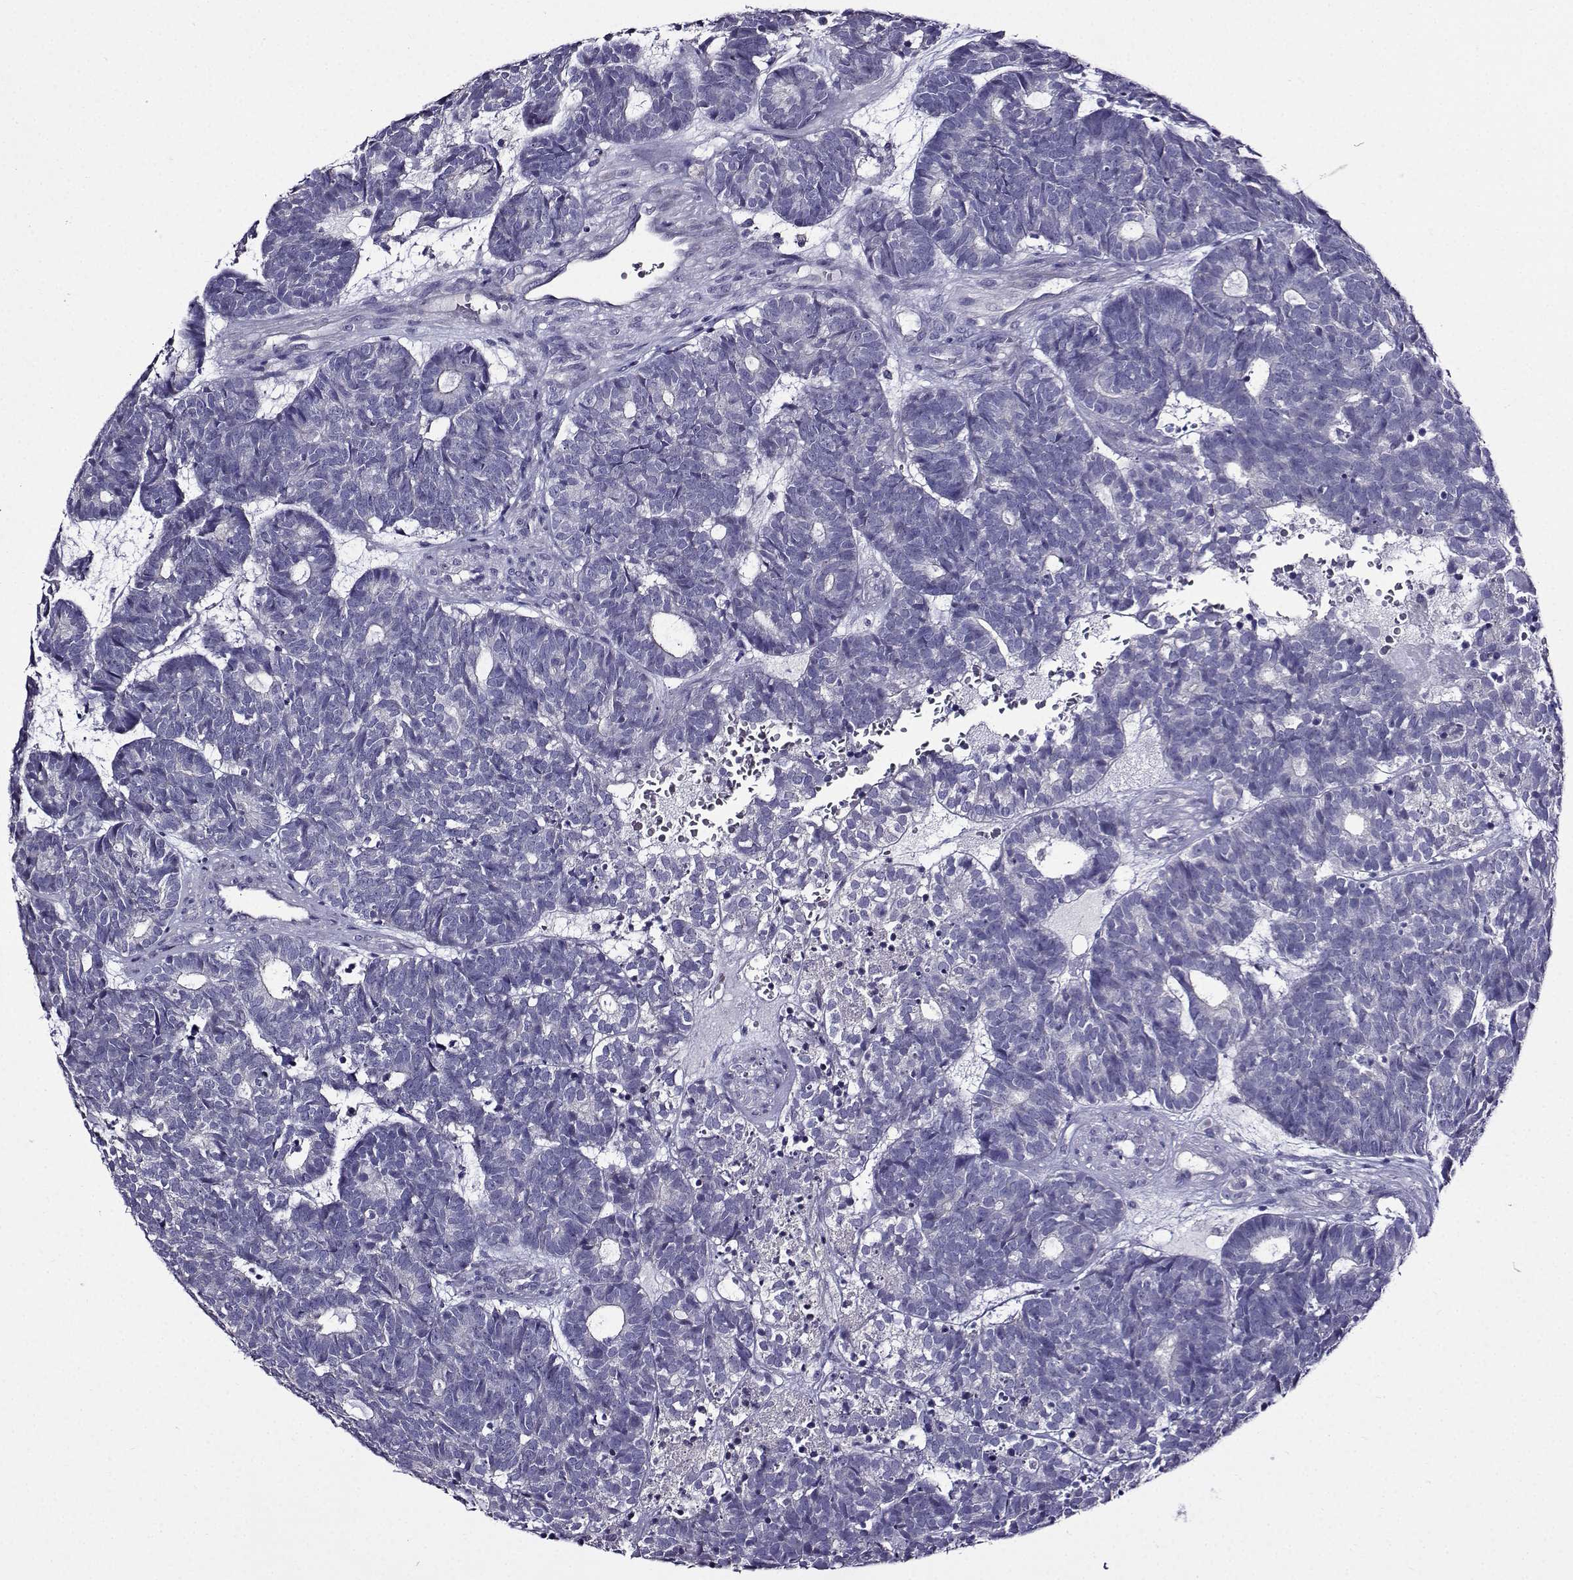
{"staining": {"intensity": "negative", "quantity": "none", "location": "none"}, "tissue": "head and neck cancer", "cell_type": "Tumor cells", "image_type": "cancer", "snomed": [{"axis": "morphology", "description": "Adenocarcinoma, NOS"}, {"axis": "topography", "description": "Head-Neck"}], "caption": "This is an IHC micrograph of head and neck adenocarcinoma. There is no staining in tumor cells.", "gene": "TMEM266", "patient": {"sex": "female", "age": 81}}